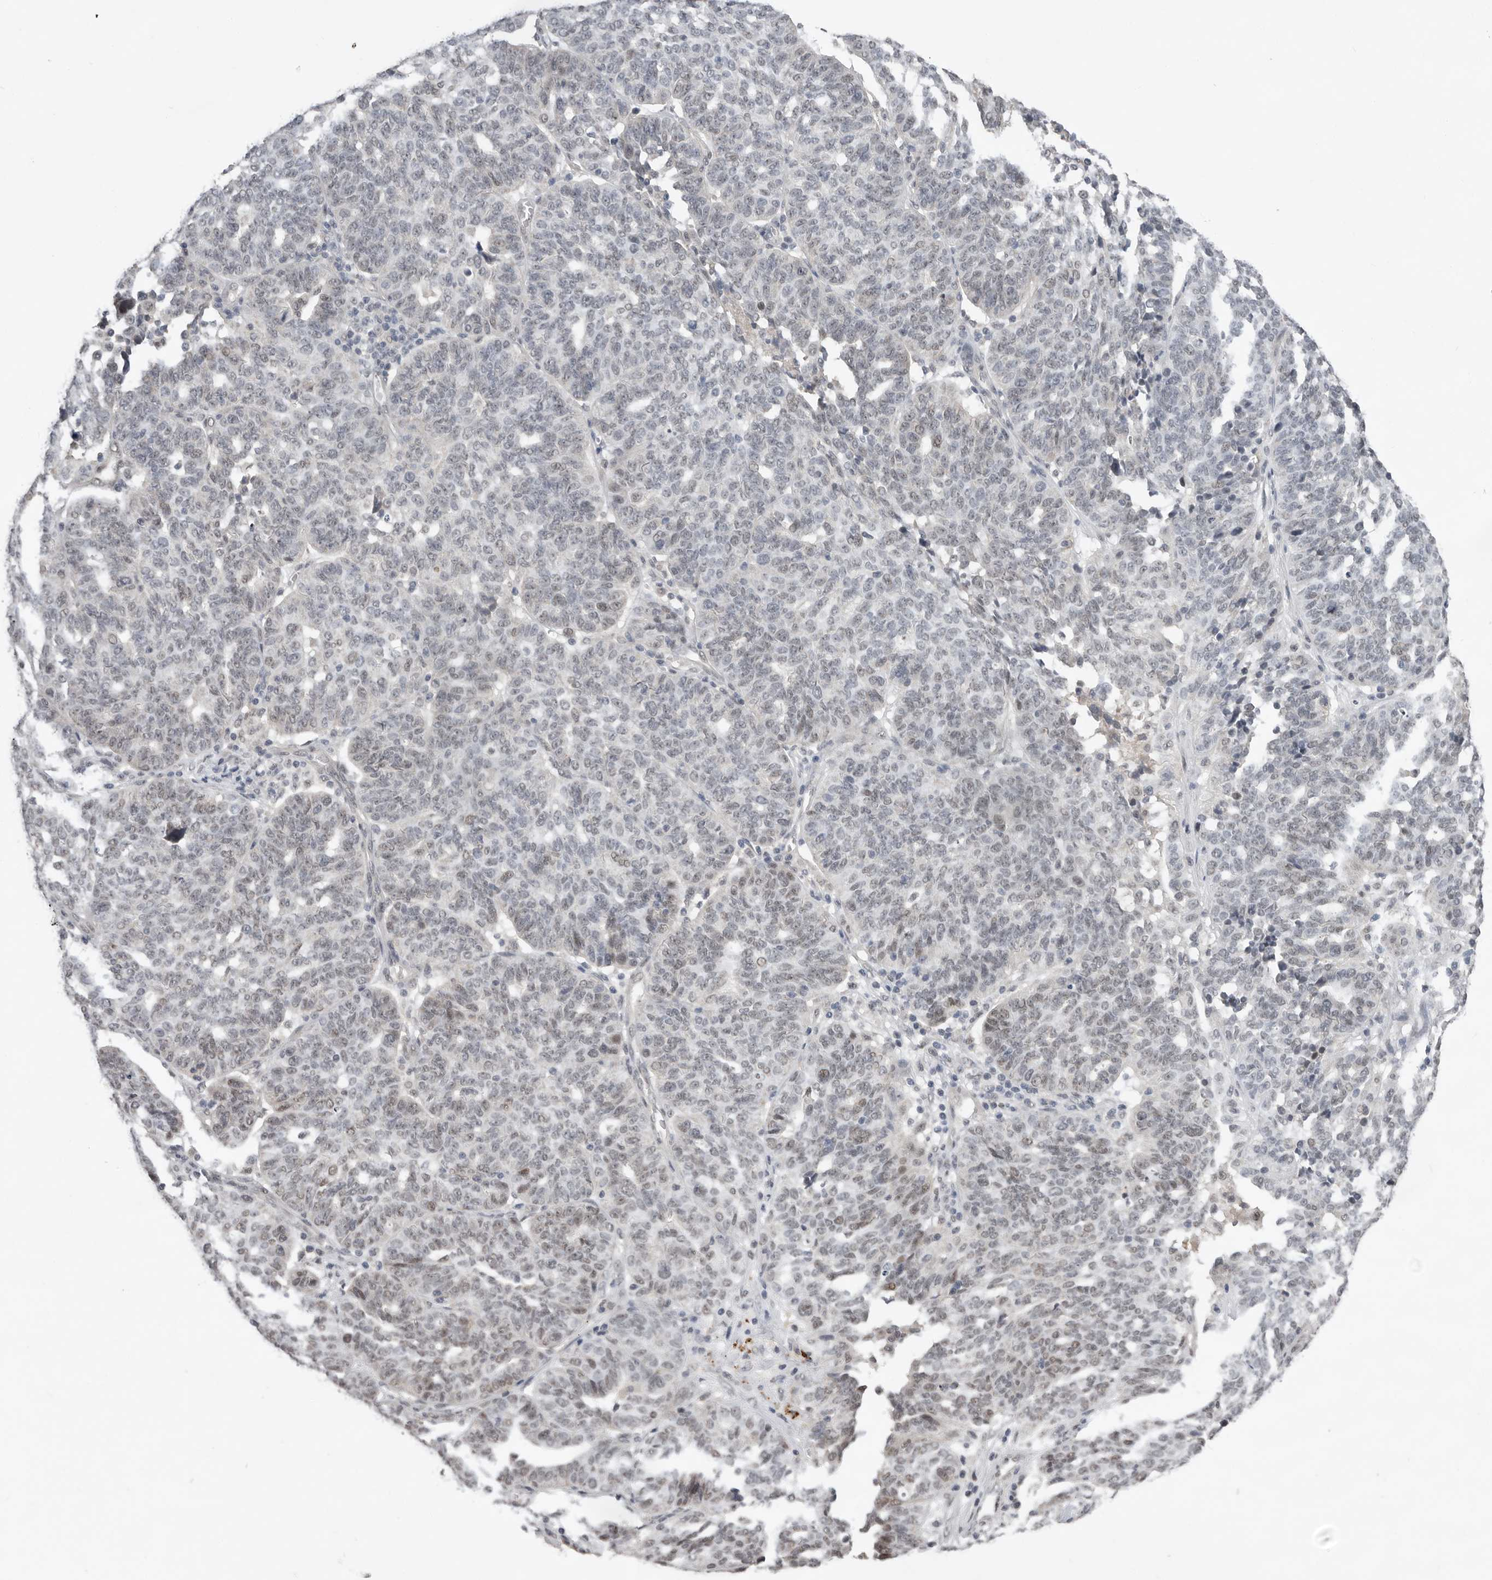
{"staining": {"intensity": "negative", "quantity": "none", "location": "none"}, "tissue": "ovarian cancer", "cell_type": "Tumor cells", "image_type": "cancer", "snomed": [{"axis": "morphology", "description": "Cystadenocarcinoma, serous, NOS"}, {"axis": "topography", "description": "Ovary"}], "caption": "A high-resolution histopathology image shows IHC staining of ovarian cancer, which displays no significant expression in tumor cells. (Stains: DAB (3,3'-diaminobenzidine) immunohistochemistry with hematoxylin counter stain, Microscopy: brightfield microscopy at high magnification).", "gene": "BRCA2", "patient": {"sex": "female", "age": 59}}